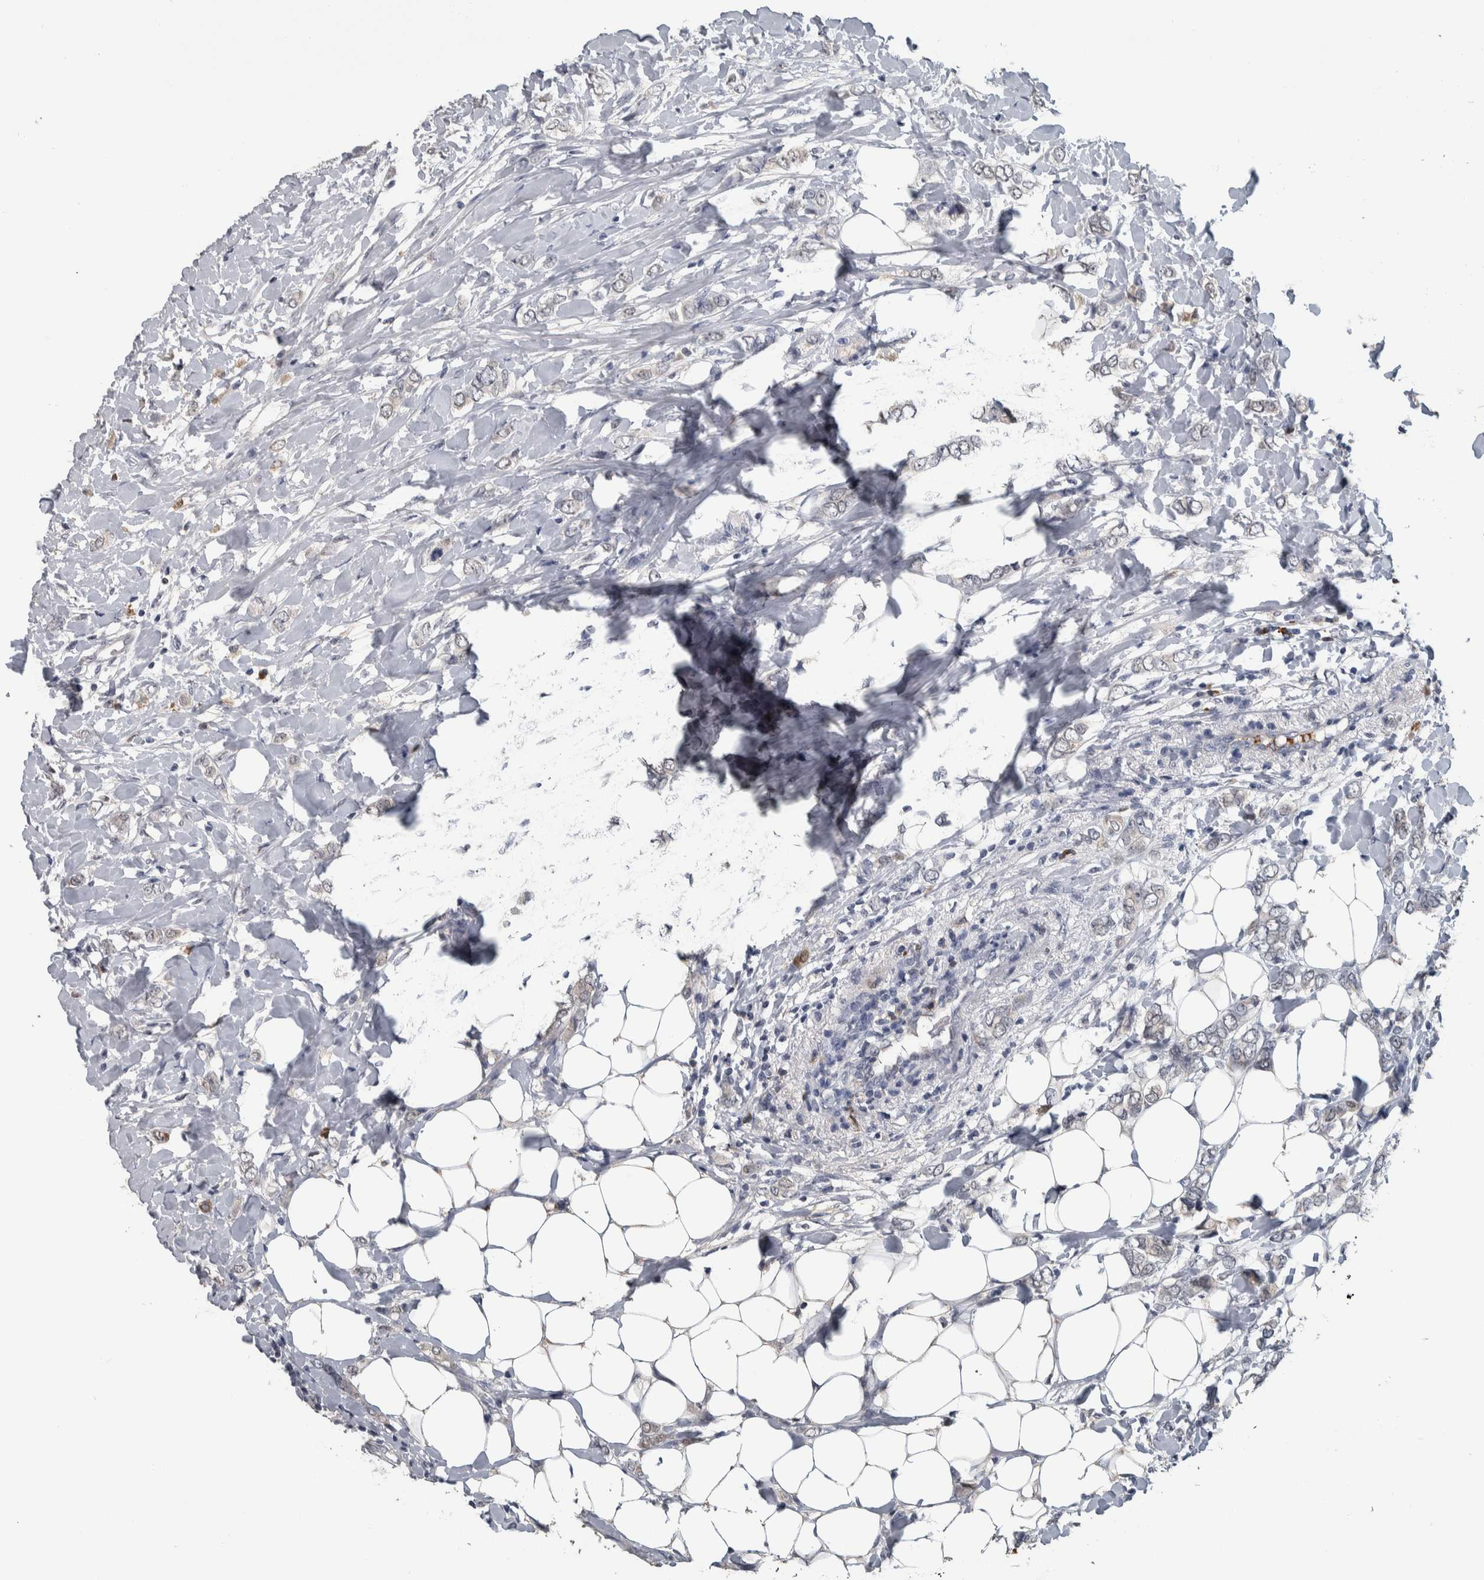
{"staining": {"intensity": "negative", "quantity": "none", "location": "none"}, "tissue": "breast cancer", "cell_type": "Tumor cells", "image_type": "cancer", "snomed": [{"axis": "morphology", "description": "Normal tissue, NOS"}, {"axis": "morphology", "description": "Lobular carcinoma"}, {"axis": "topography", "description": "Breast"}], "caption": "High magnification brightfield microscopy of breast cancer (lobular carcinoma) stained with DAB (3,3'-diaminobenzidine) (brown) and counterstained with hematoxylin (blue): tumor cells show no significant expression.", "gene": "CAVIN4", "patient": {"sex": "female", "age": 47}}